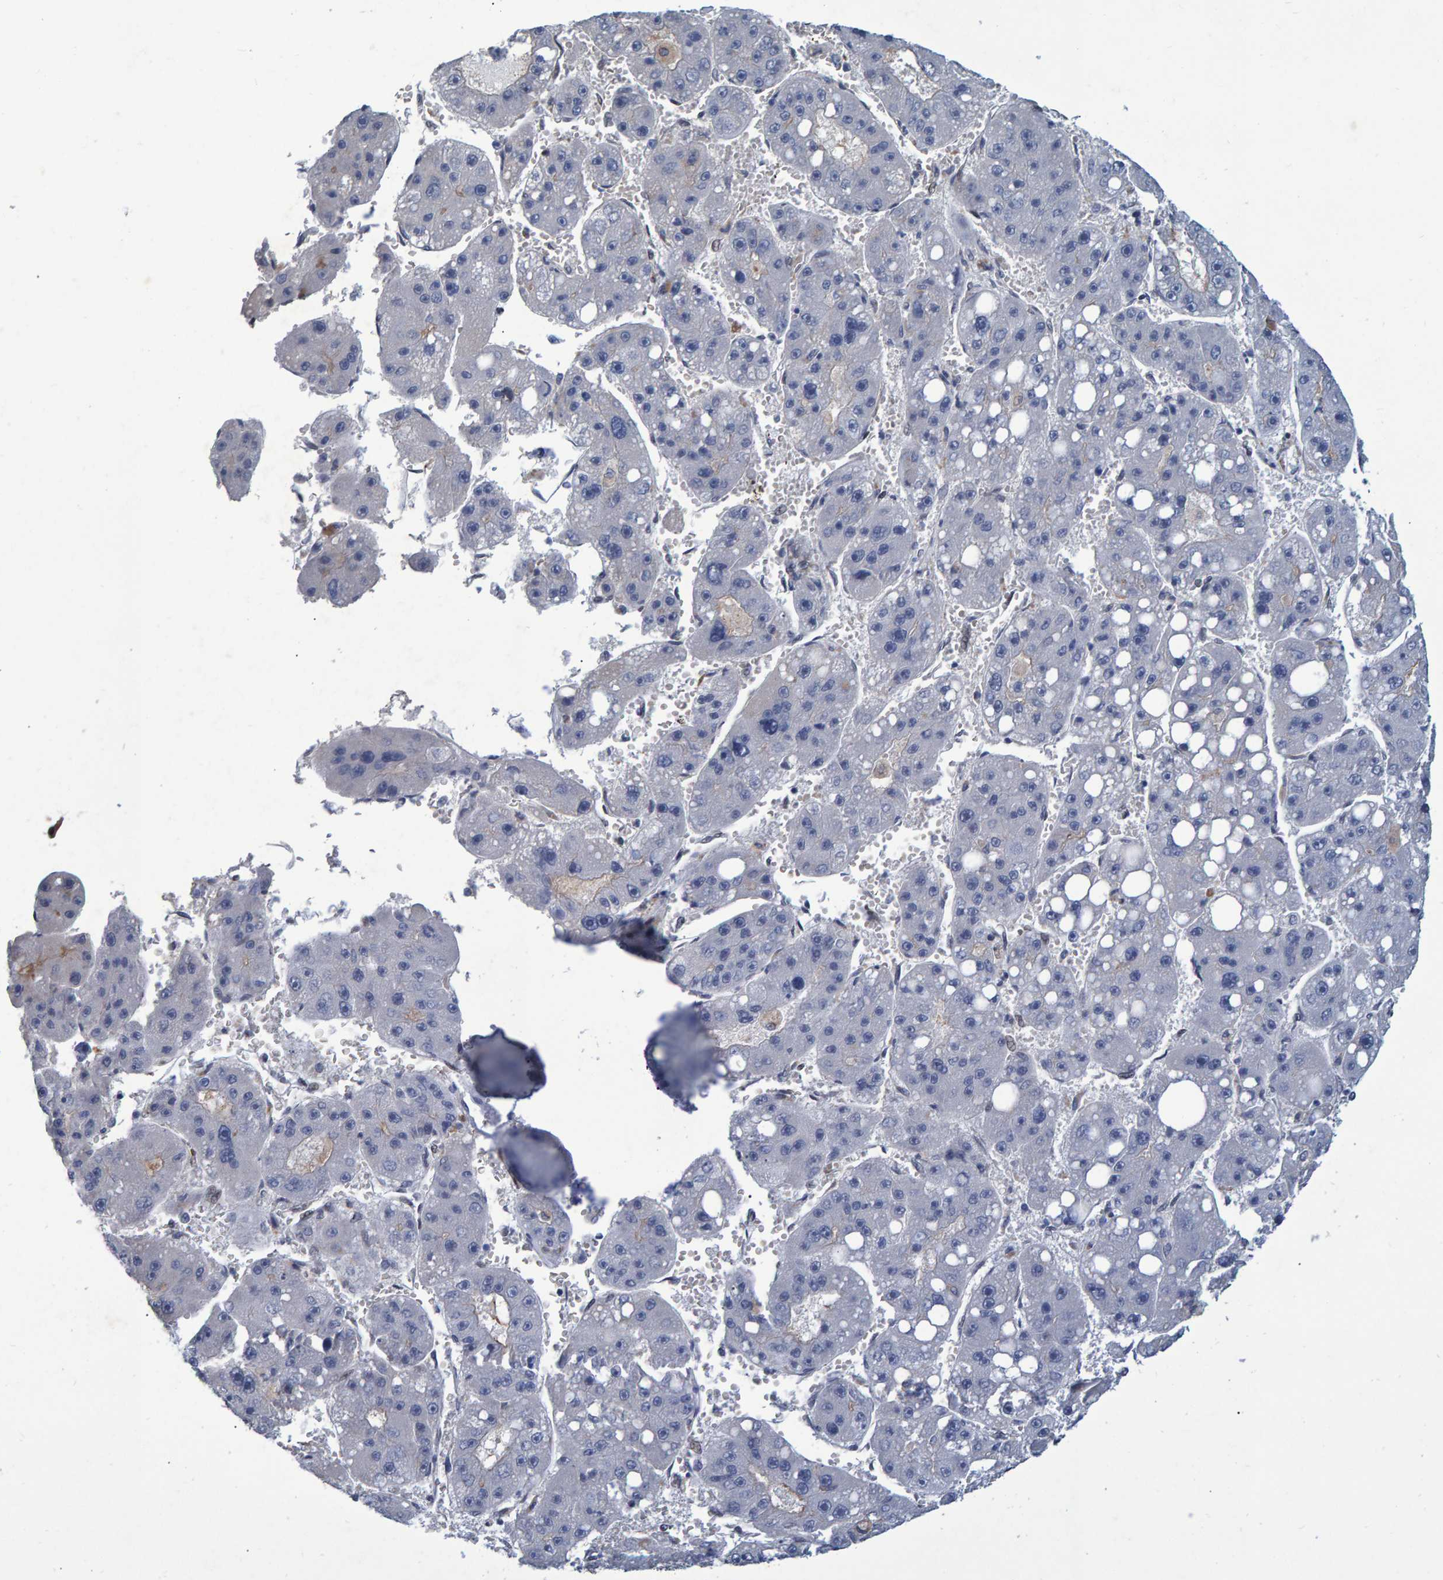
{"staining": {"intensity": "negative", "quantity": "none", "location": "none"}, "tissue": "liver cancer", "cell_type": "Tumor cells", "image_type": "cancer", "snomed": [{"axis": "morphology", "description": "Carcinoma, Hepatocellular, NOS"}, {"axis": "topography", "description": "Liver"}], "caption": "Tumor cells are negative for protein expression in human liver cancer (hepatocellular carcinoma).", "gene": "QKI", "patient": {"sex": "female", "age": 61}}